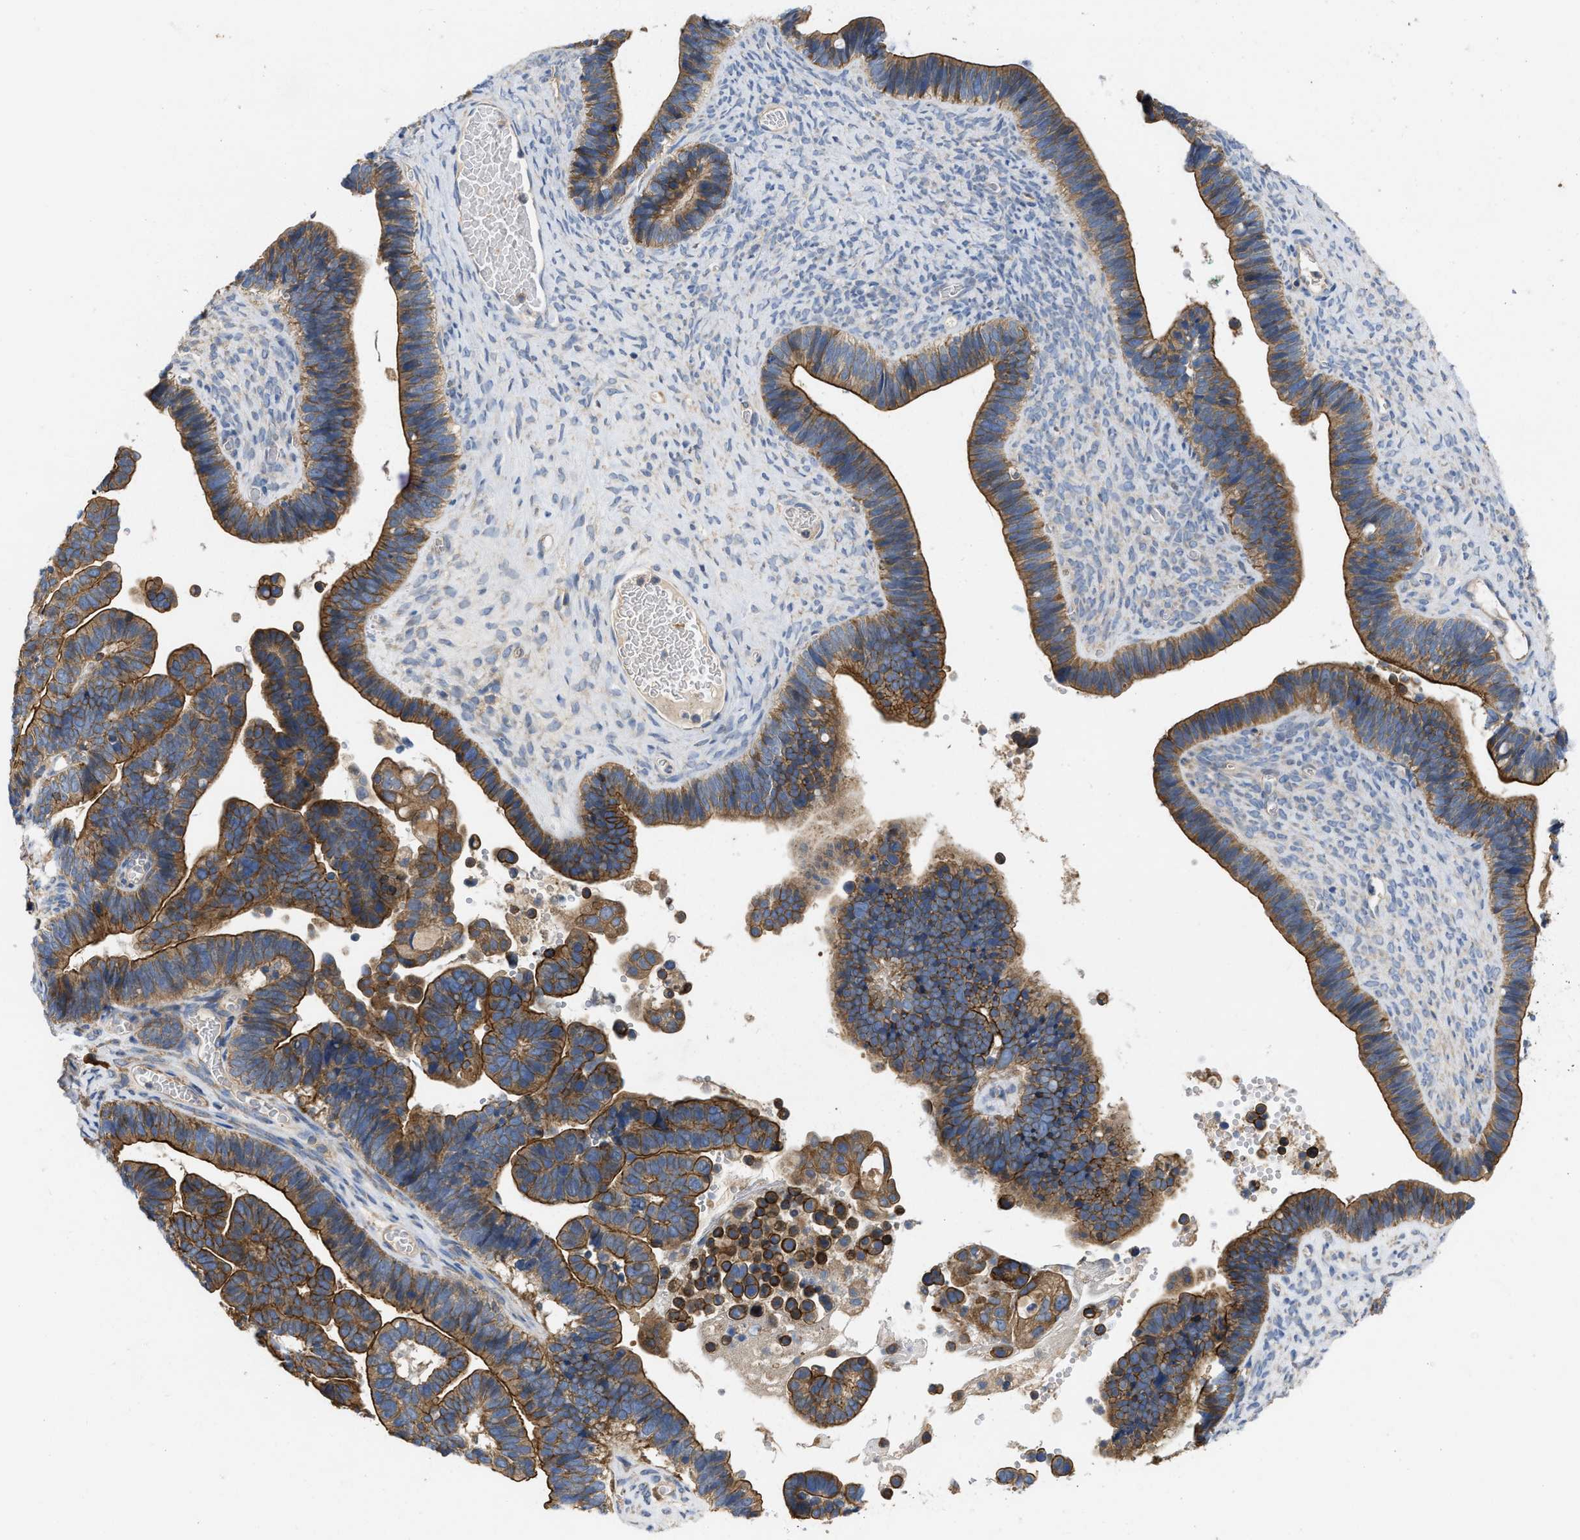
{"staining": {"intensity": "strong", "quantity": ">75%", "location": "cytoplasmic/membranous"}, "tissue": "ovarian cancer", "cell_type": "Tumor cells", "image_type": "cancer", "snomed": [{"axis": "morphology", "description": "Cystadenocarcinoma, serous, NOS"}, {"axis": "topography", "description": "Ovary"}], "caption": "The photomicrograph exhibits immunohistochemical staining of serous cystadenocarcinoma (ovarian). There is strong cytoplasmic/membranous staining is appreciated in about >75% of tumor cells.", "gene": "TMEM131", "patient": {"sex": "female", "age": 56}}